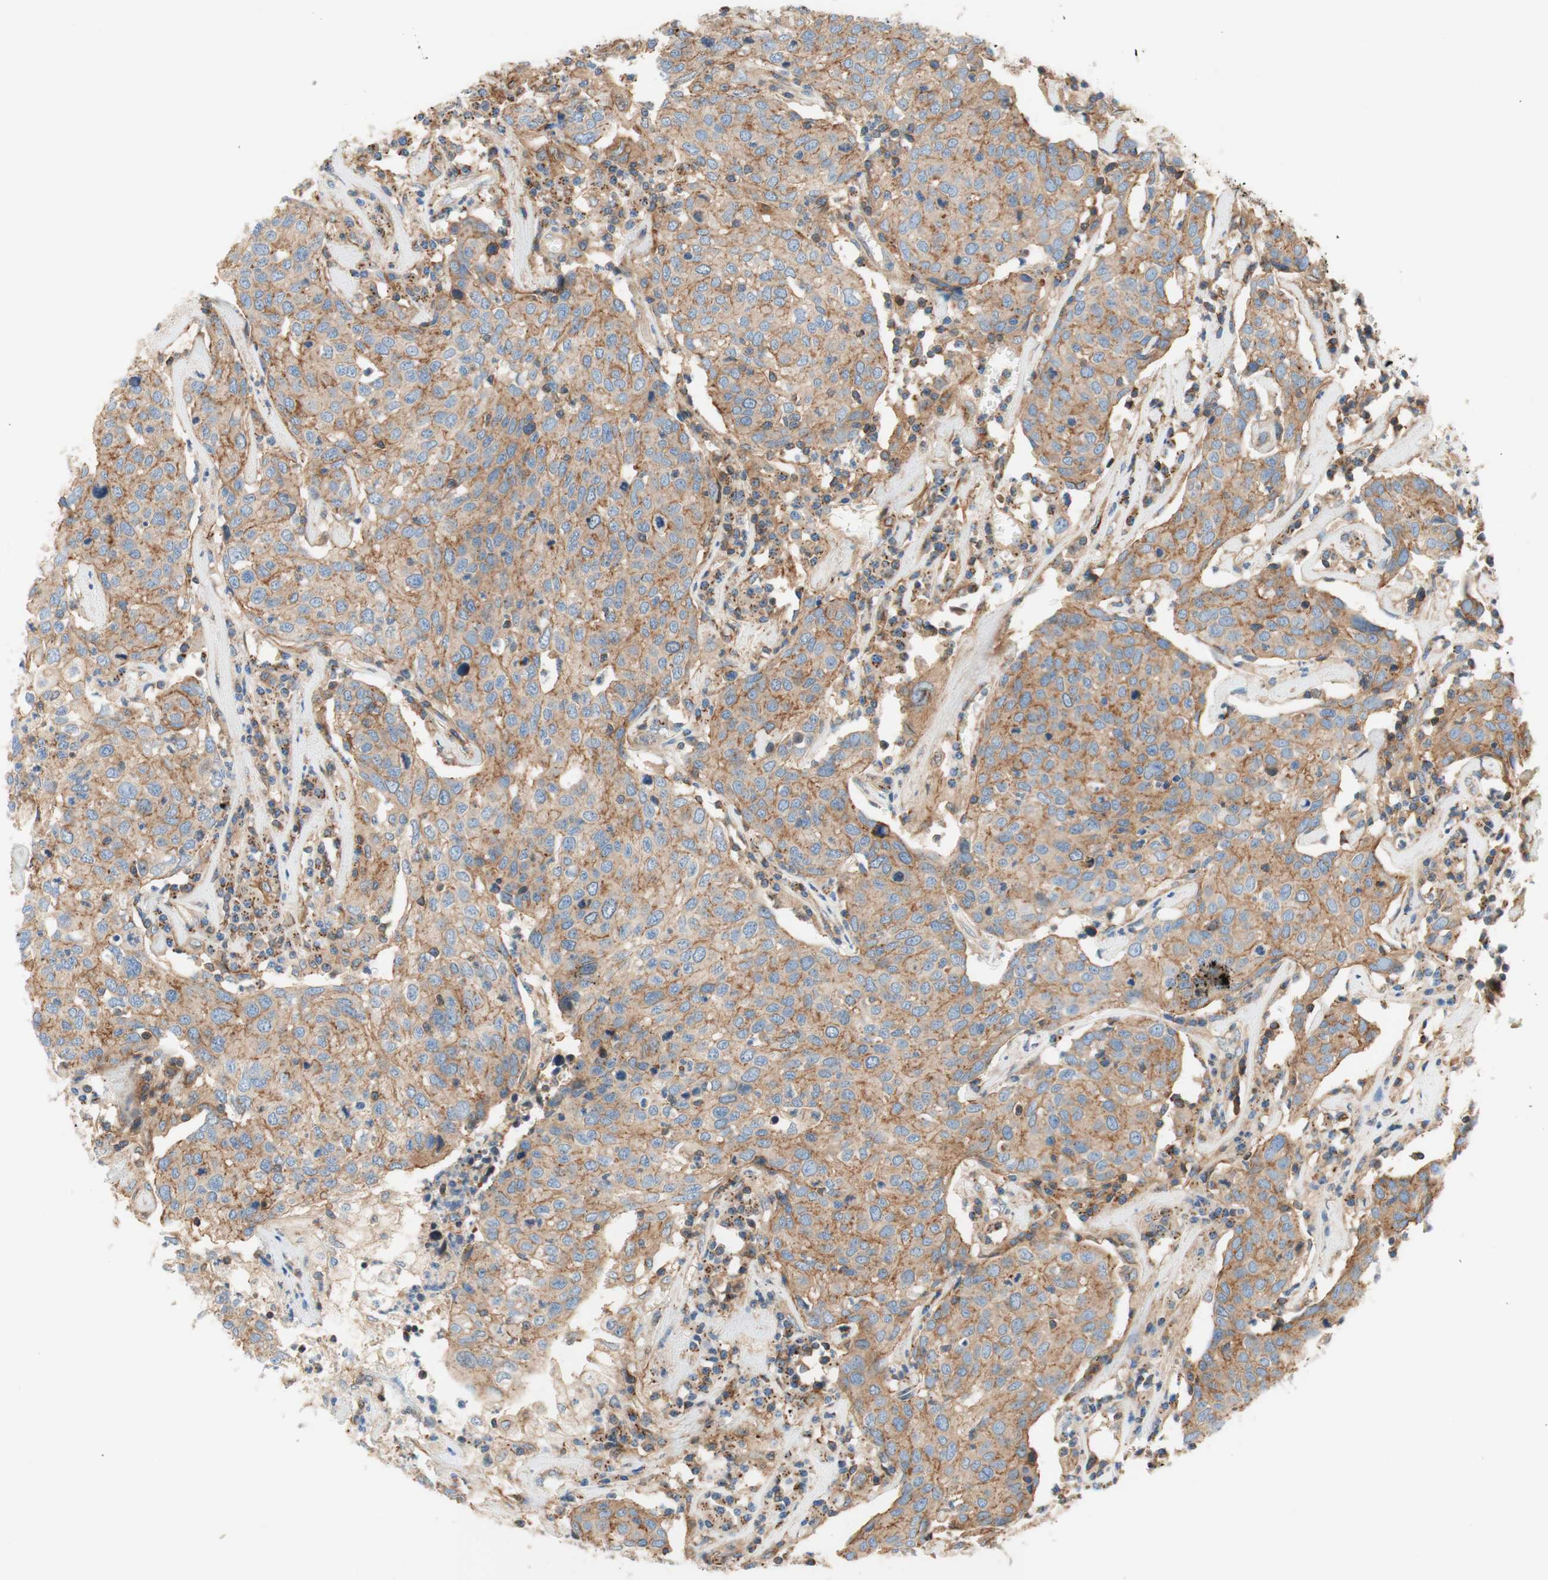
{"staining": {"intensity": "moderate", "quantity": ">75%", "location": "cytoplasmic/membranous"}, "tissue": "head and neck cancer", "cell_type": "Tumor cells", "image_type": "cancer", "snomed": [{"axis": "morphology", "description": "Adenocarcinoma, NOS"}, {"axis": "topography", "description": "Salivary gland"}, {"axis": "topography", "description": "Head-Neck"}], "caption": "Adenocarcinoma (head and neck) tissue exhibits moderate cytoplasmic/membranous staining in about >75% of tumor cells (DAB IHC, brown staining for protein, blue staining for nuclei).", "gene": "VPS26A", "patient": {"sex": "female", "age": 65}}